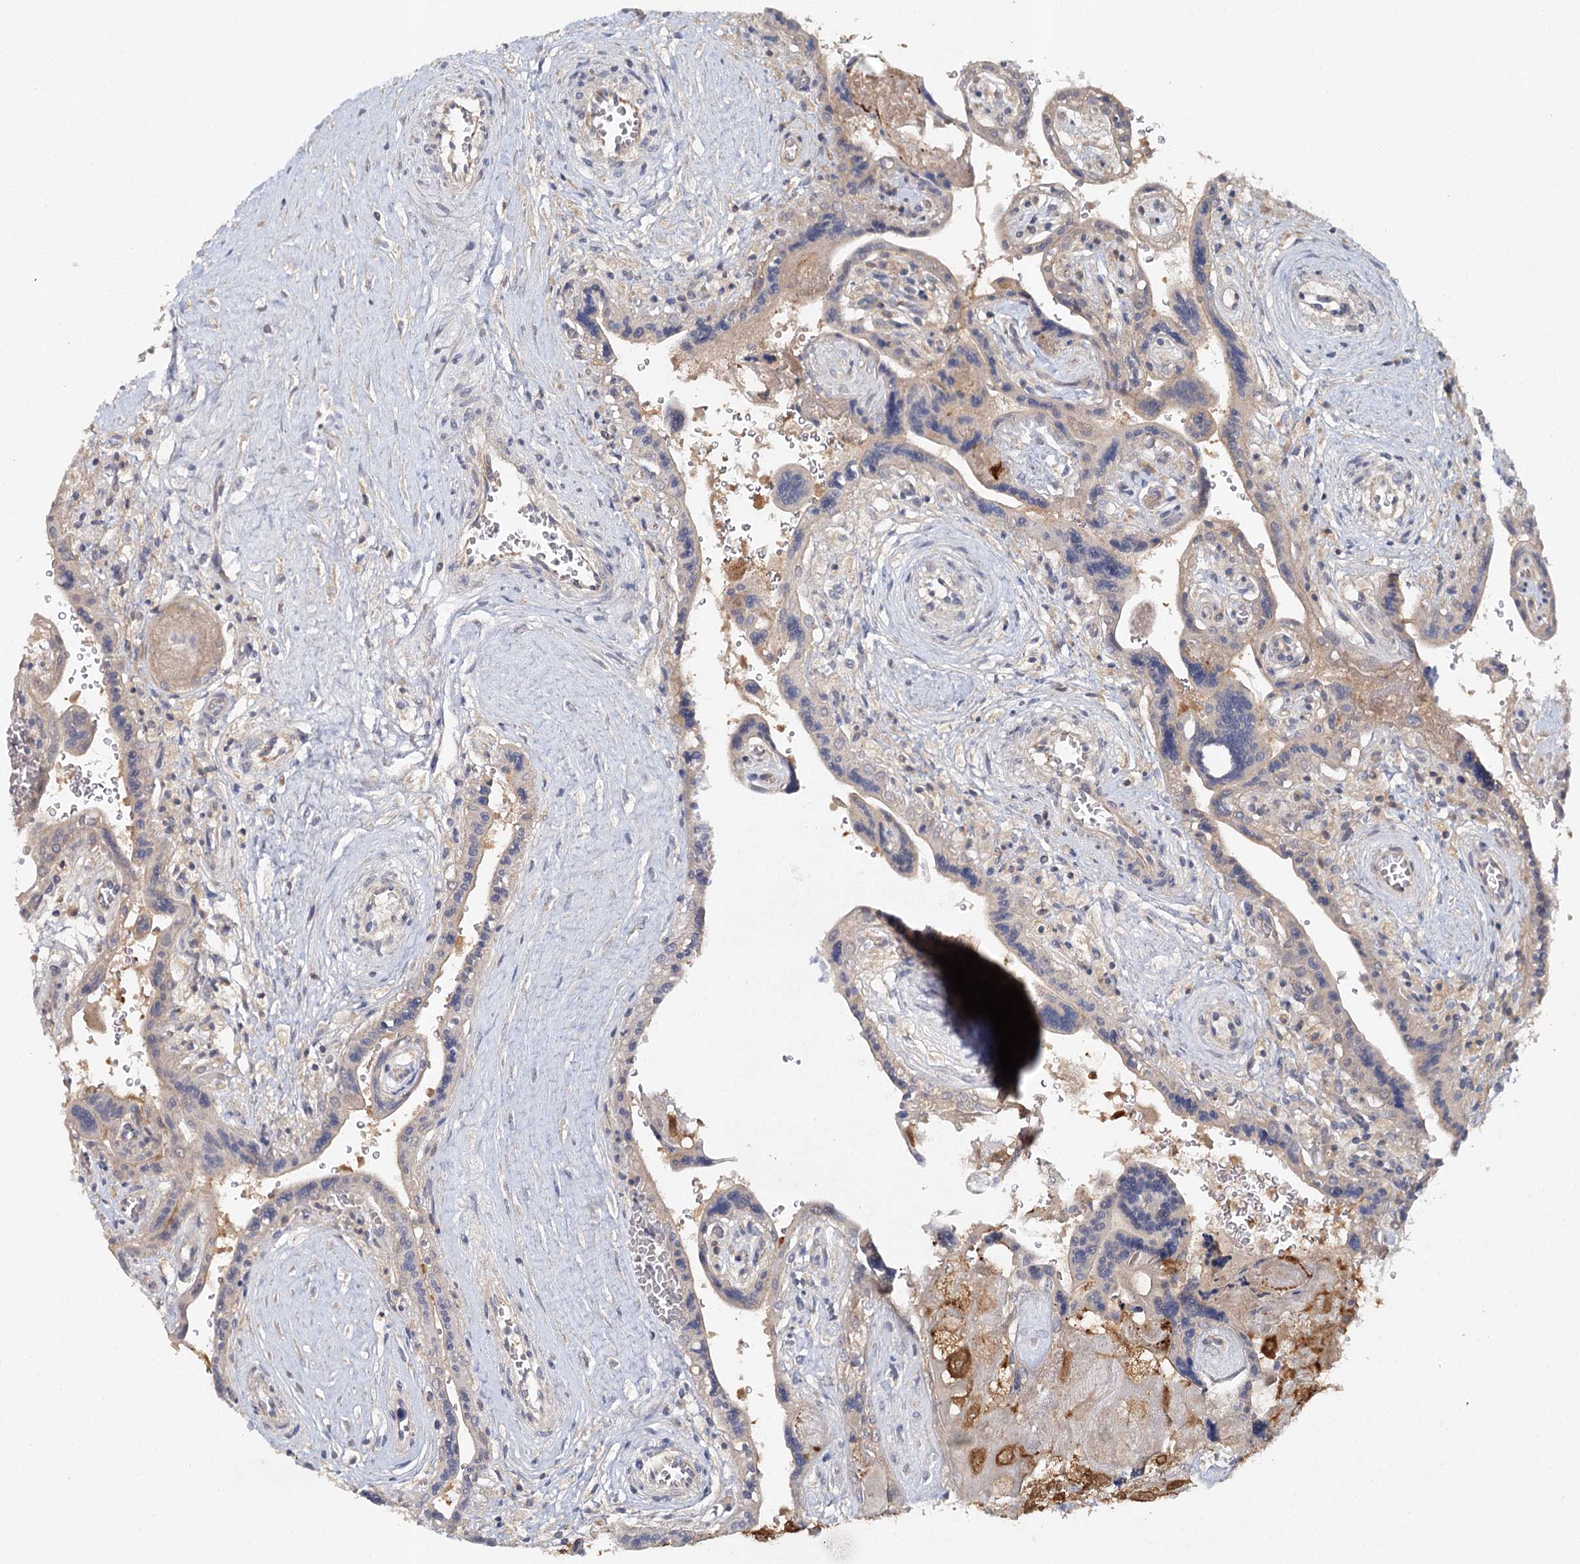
{"staining": {"intensity": "moderate", "quantity": "<25%", "location": "cytoplasmic/membranous"}, "tissue": "placenta", "cell_type": "Trophoblastic cells", "image_type": "normal", "snomed": [{"axis": "morphology", "description": "Normal tissue, NOS"}, {"axis": "topography", "description": "Placenta"}], "caption": "This micrograph displays immunohistochemistry staining of benign human placenta, with low moderate cytoplasmic/membranous staining in approximately <25% of trophoblastic cells.", "gene": "SLC41A2", "patient": {"sex": "female", "age": 37}}